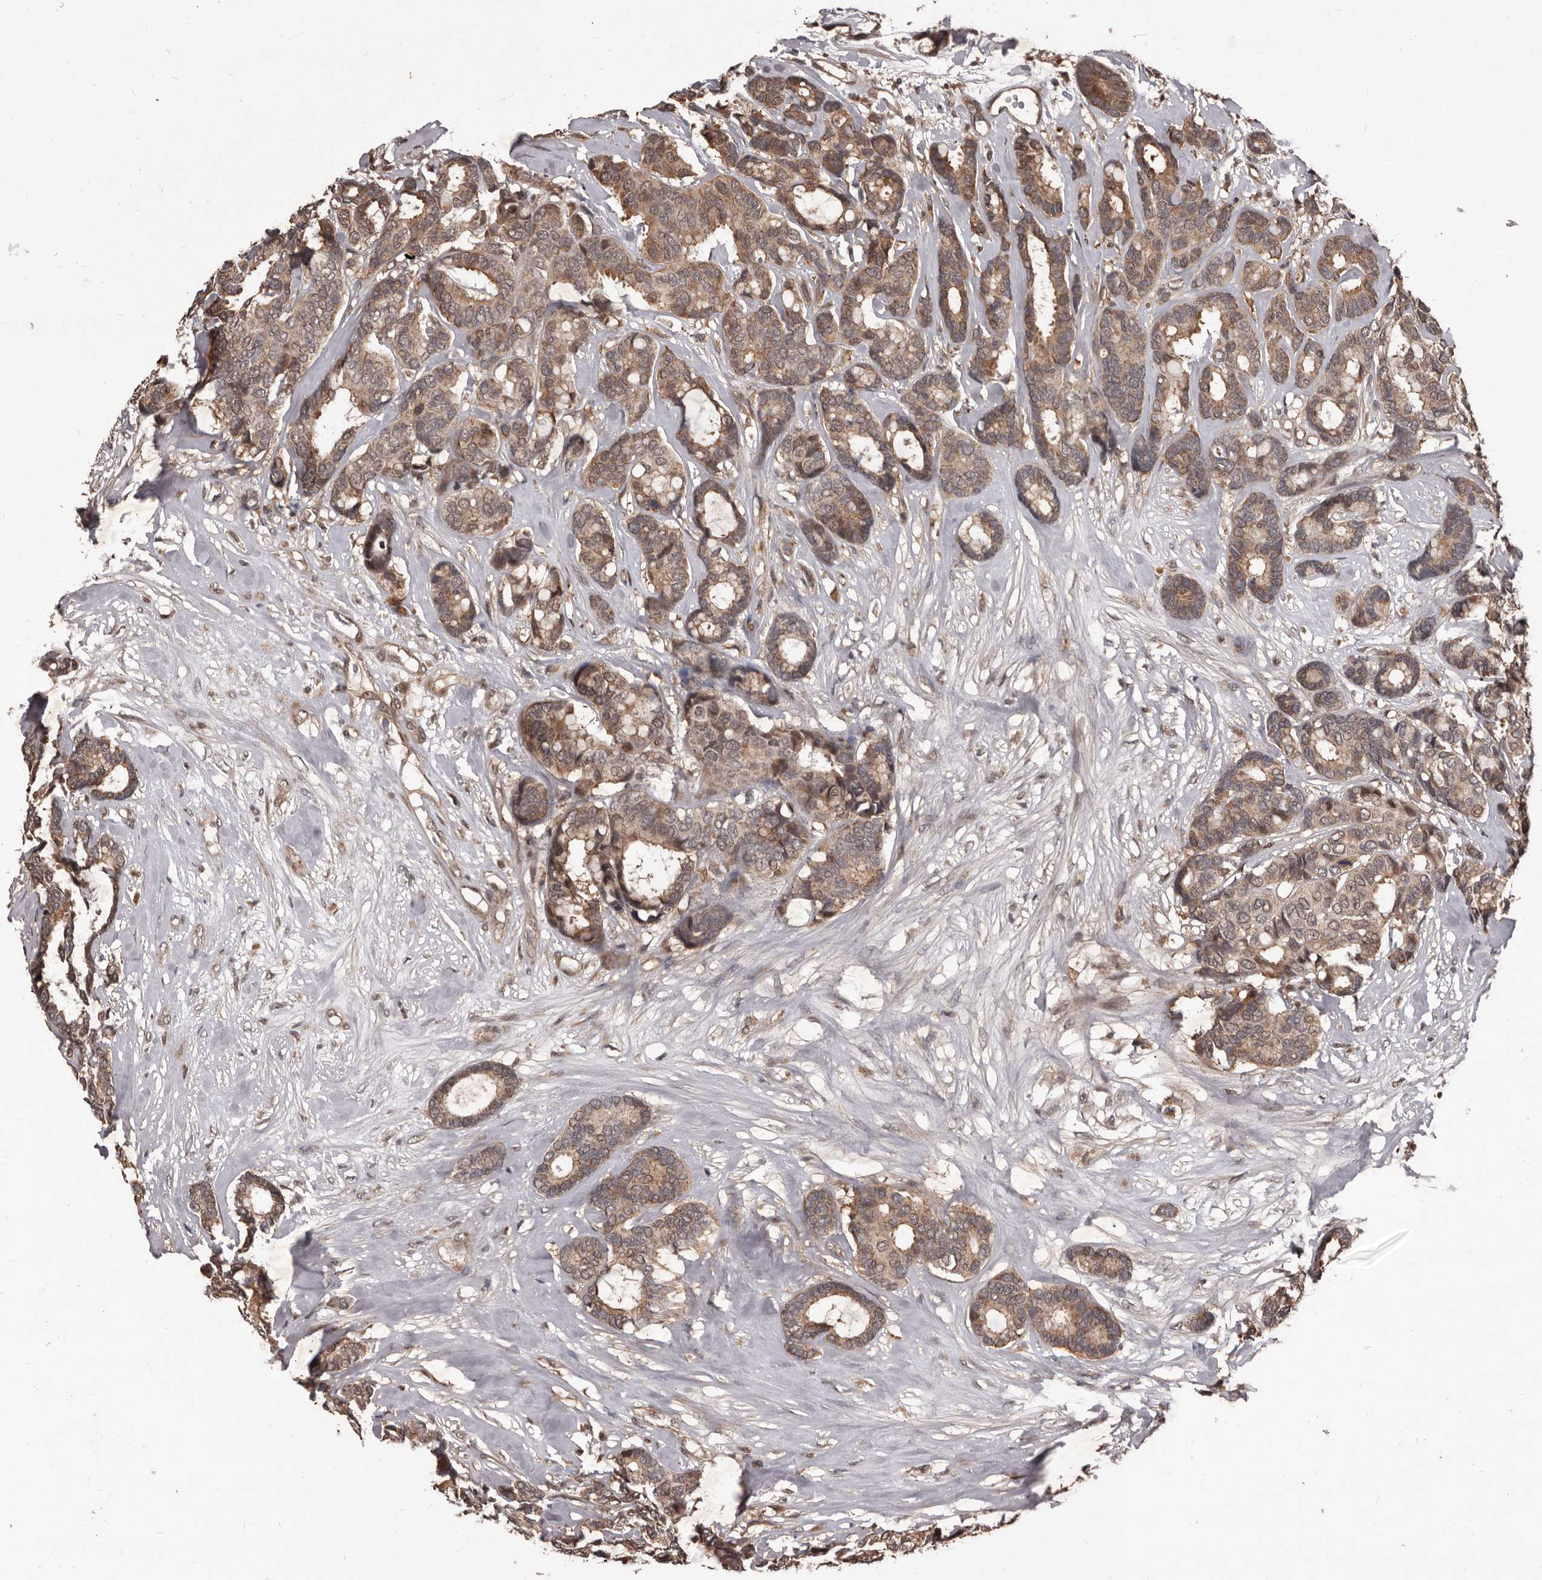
{"staining": {"intensity": "moderate", "quantity": ">75%", "location": "cytoplasmic/membranous"}, "tissue": "breast cancer", "cell_type": "Tumor cells", "image_type": "cancer", "snomed": [{"axis": "morphology", "description": "Duct carcinoma"}, {"axis": "topography", "description": "Breast"}], "caption": "The photomicrograph reveals staining of invasive ductal carcinoma (breast), revealing moderate cytoplasmic/membranous protein positivity (brown color) within tumor cells.", "gene": "AHR", "patient": {"sex": "female", "age": 87}}